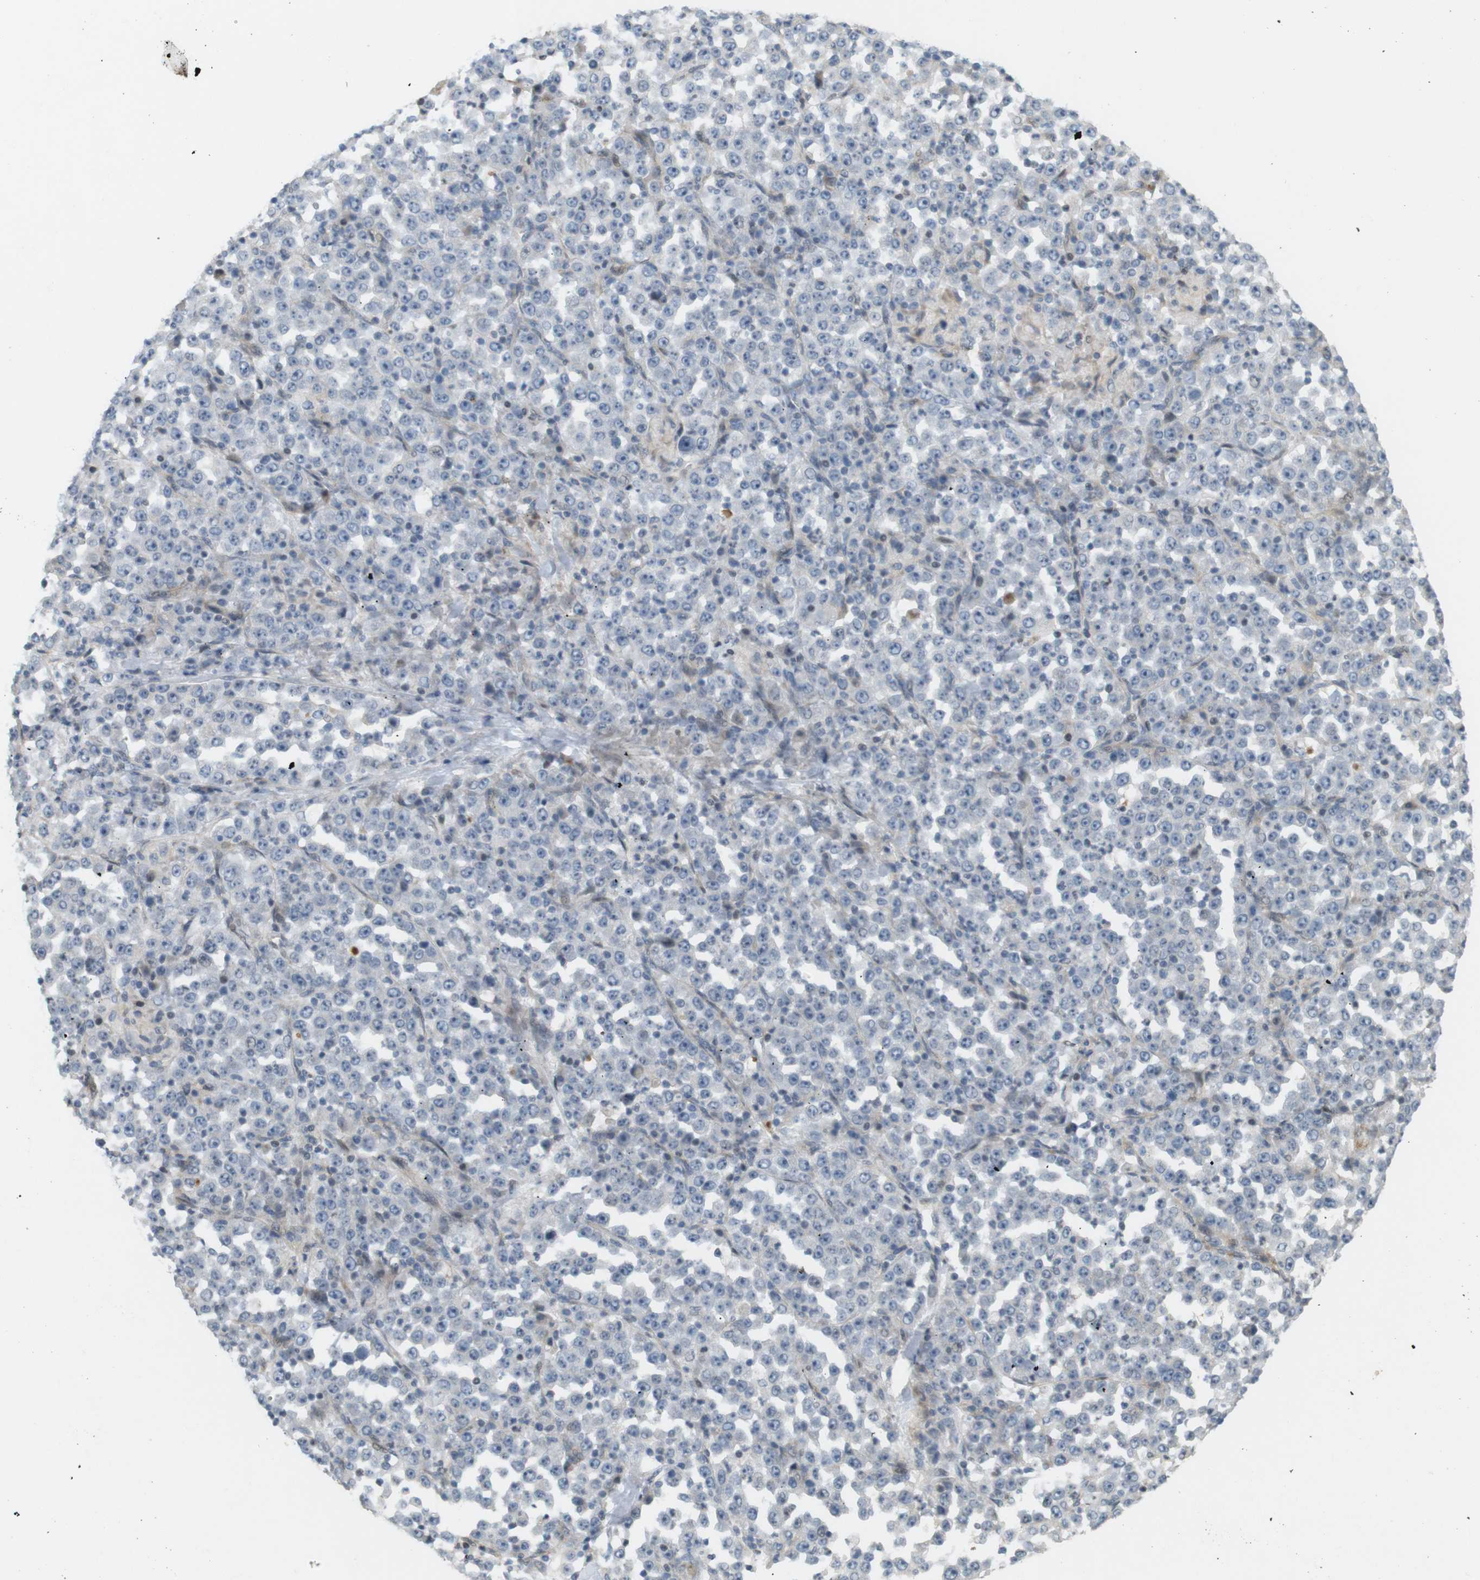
{"staining": {"intensity": "negative", "quantity": "none", "location": "none"}, "tissue": "stomach cancer", "cell_type": "Tumor cells", "image_type": "cancer", "snomed": [{"axis": "morphology", "description": "Normal tissue, NOS"}, {"axis": "morphology", "description": "Adenocarcinoma, NOS"}, {"axis": "topography", "description": "Stomach, upper"}, {"axis": "topography", "description": "Stomach"}], "caption": "Stomach cancer stained for a protein using immunohistochemistry (IHC) displays no positivity tumor cells.", "gene": "PPP1R14A", "patient": {"sex": "male", "age": 59}}